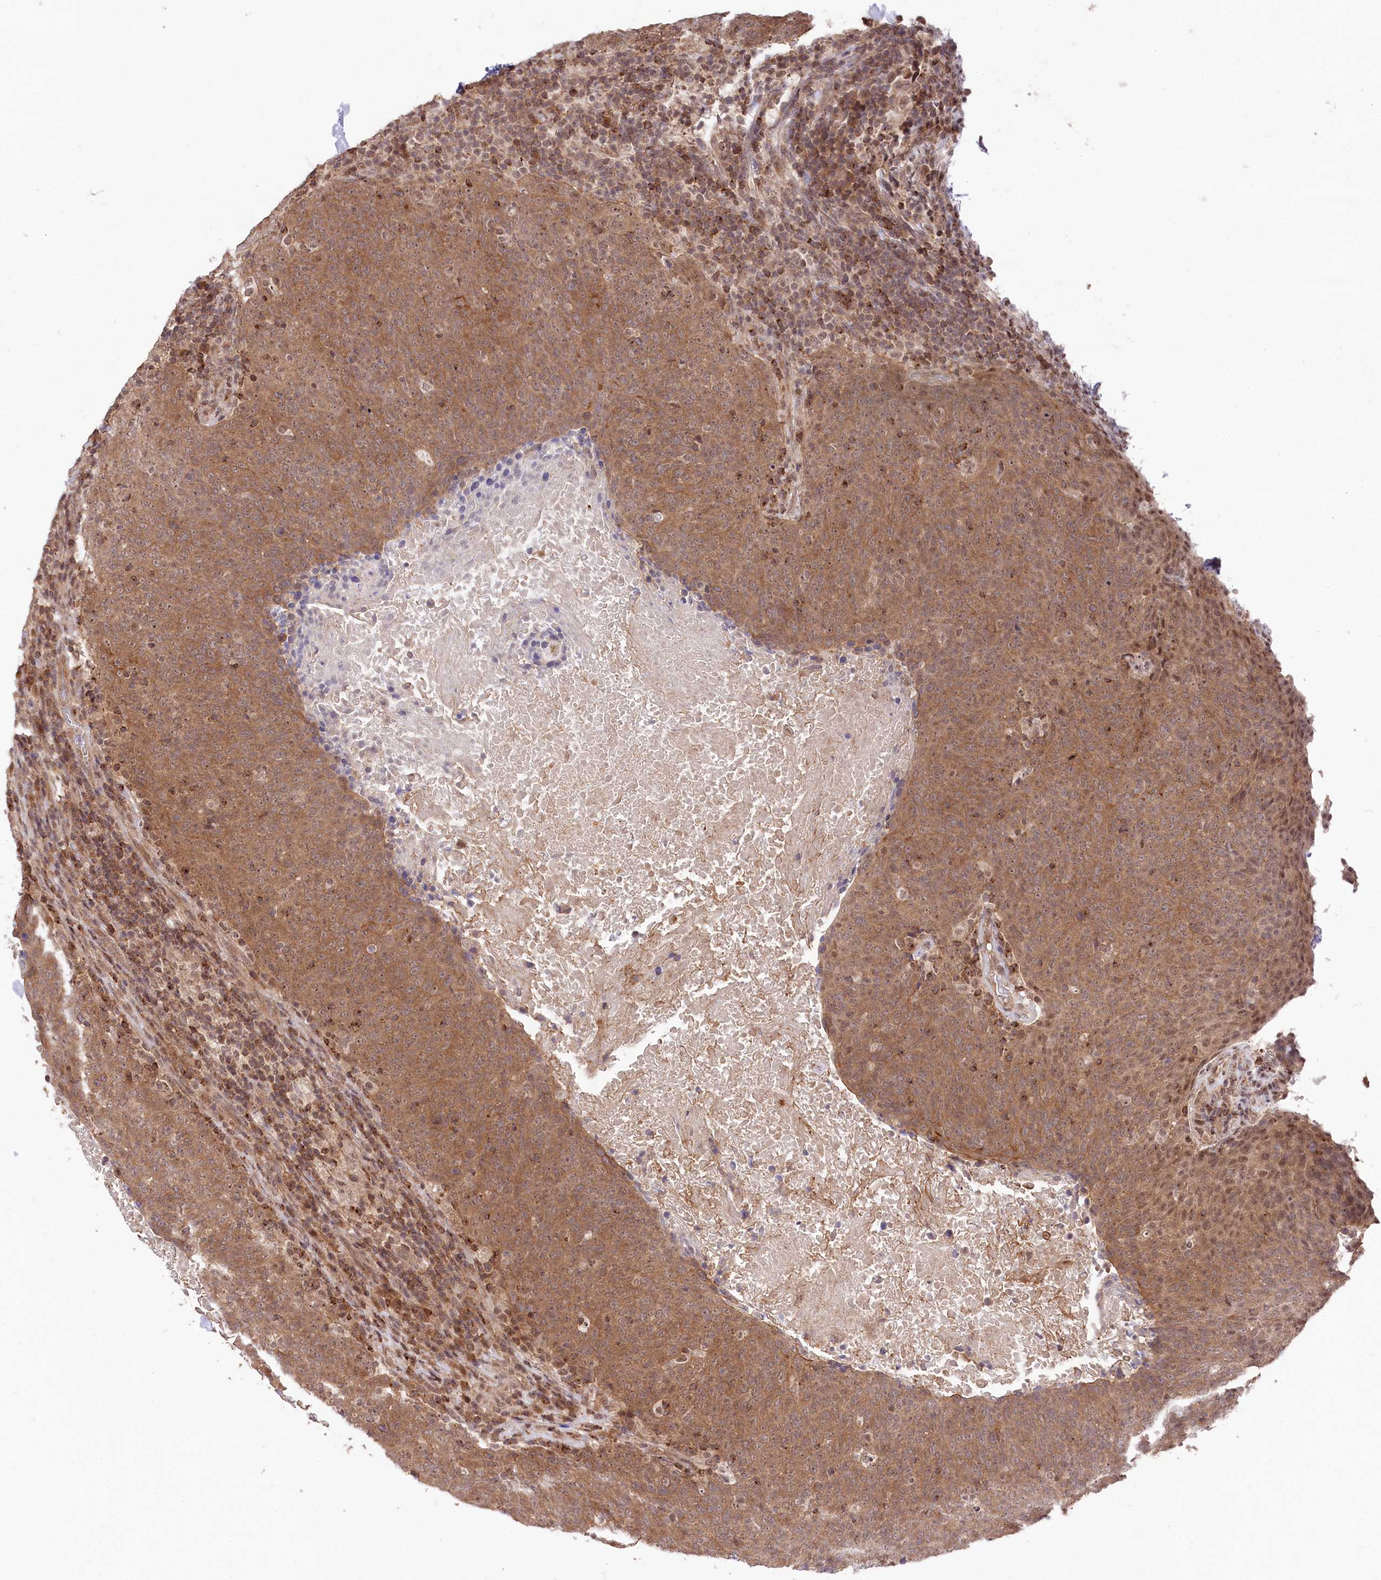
{"staining": {"intensity": "moderate", "quantity": ">75%", "location": "cytoplasmic/membranous,nuclear"}, "tissue": "head and neck cancer", "cell_type": "Tumor cells", "image_type": "cancer", "snomed": [{"axis": "morphology", "description": "Squamous cell carcinoma, NOS"}, {"axis": "morphology", "description": "Squamous cell carcinoma, metastatic, NOS"}, {"axis": "topography", "description": "Lymph node"}, {"axis": "topography", "description": "Head-Neck"}], "caption": "About >75% of tumor cells in human head and neck metastatic squamous cell carcinoma display moderate cytoplasmic/membranous and nuclear protein expression as visualized by brown immunohistochemical staining.", "gene": "CCSER2", "patient": {"sex": "male", "age": 62}}